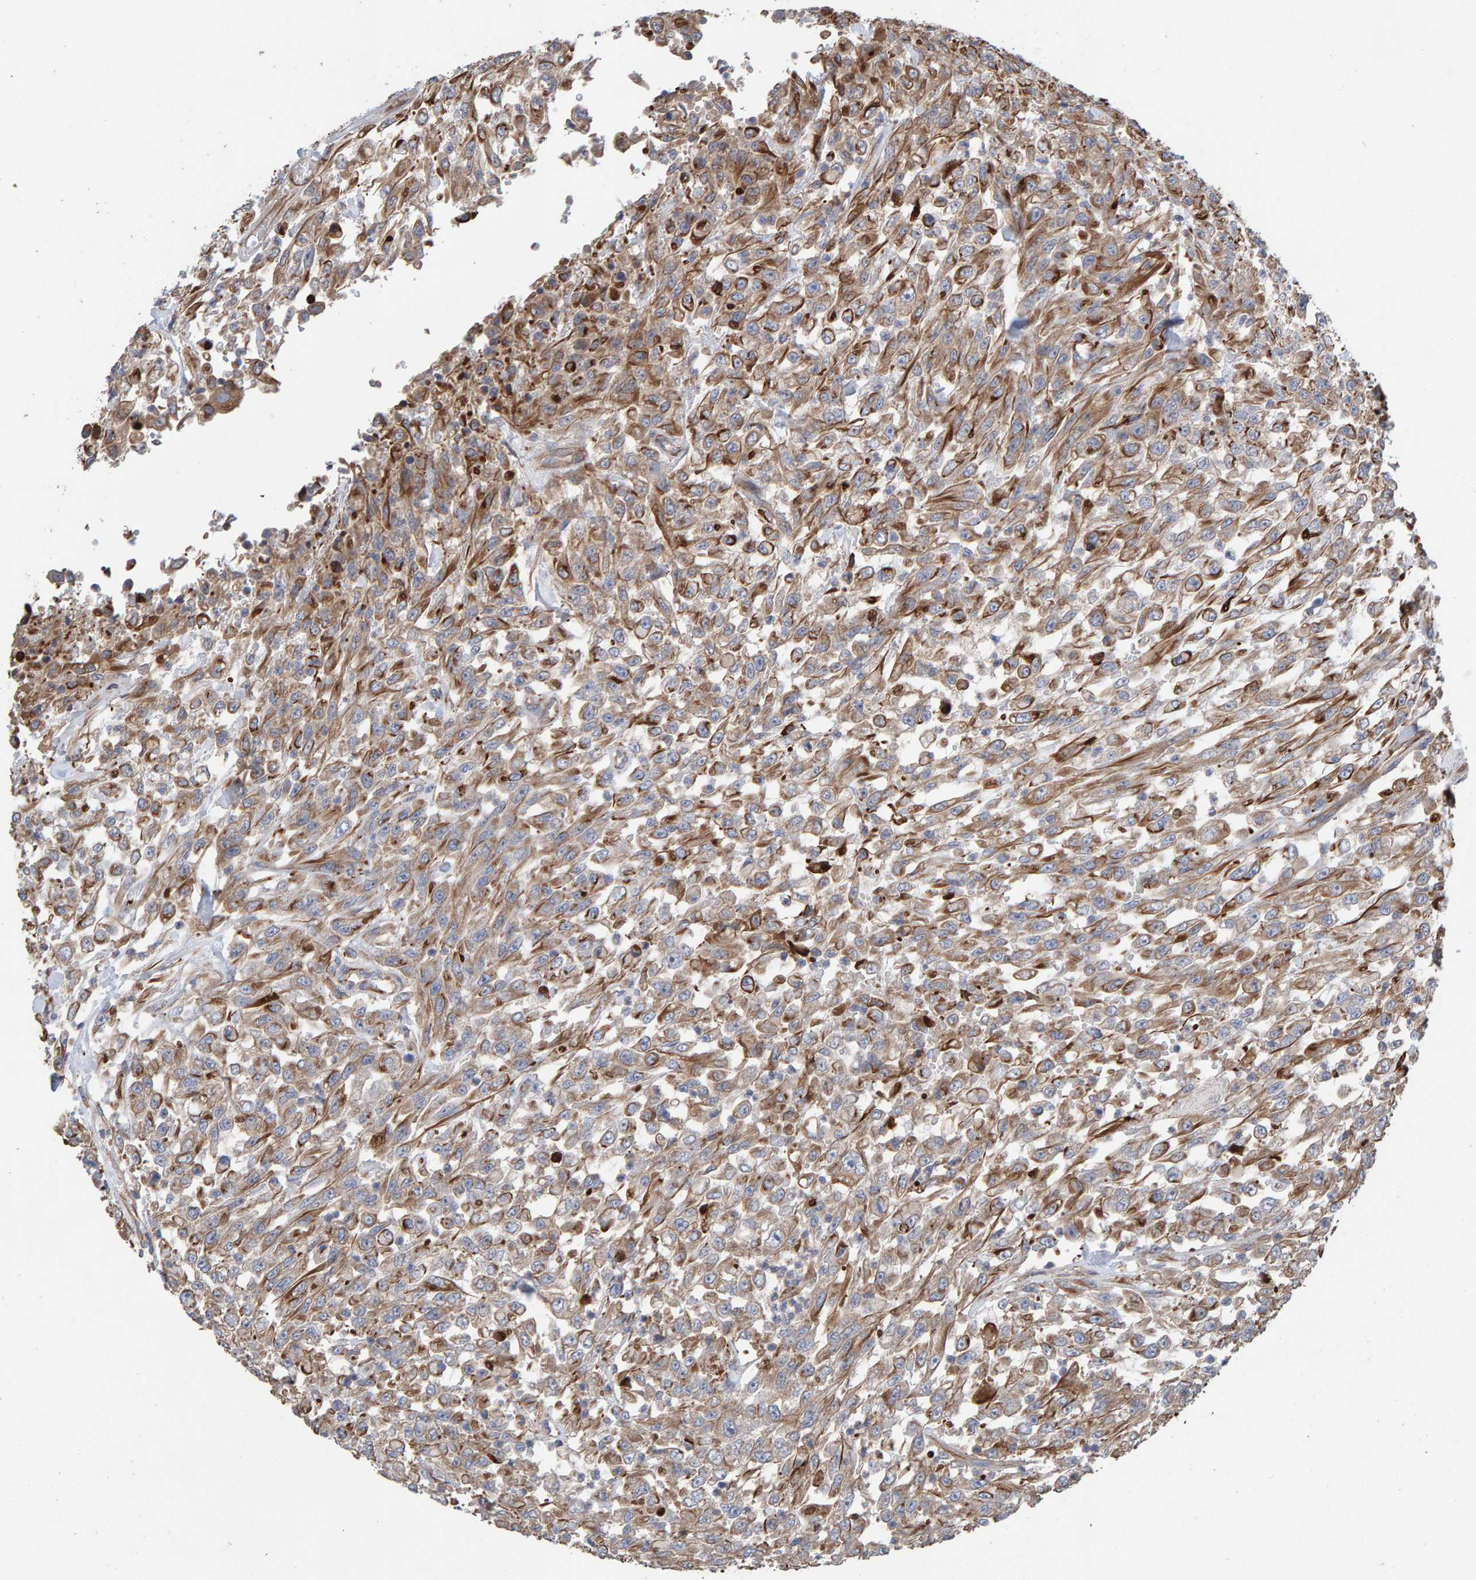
{"staining": {"intensity": "moderate", "quantity": ">75%", "location": "cytoplasmic/membranous"}, "tissue": "urothelial cancer", "cell_type": "Tumor cells", "image_type": "cancer", "snomed": [{"axis": "morphology", "description": "Urothelial carcinoma, High grade"}, {"axis": "topography", "description": "Urinary bladder"}], "caption": "Tumor cells reveal medium levels of moderate cytoplasmic/membranous positivity in about >75% of cells in high-grade urothelial carcinoma.", "gene": "ZNF347", "patient": {"sex": "male", "age": 46}}